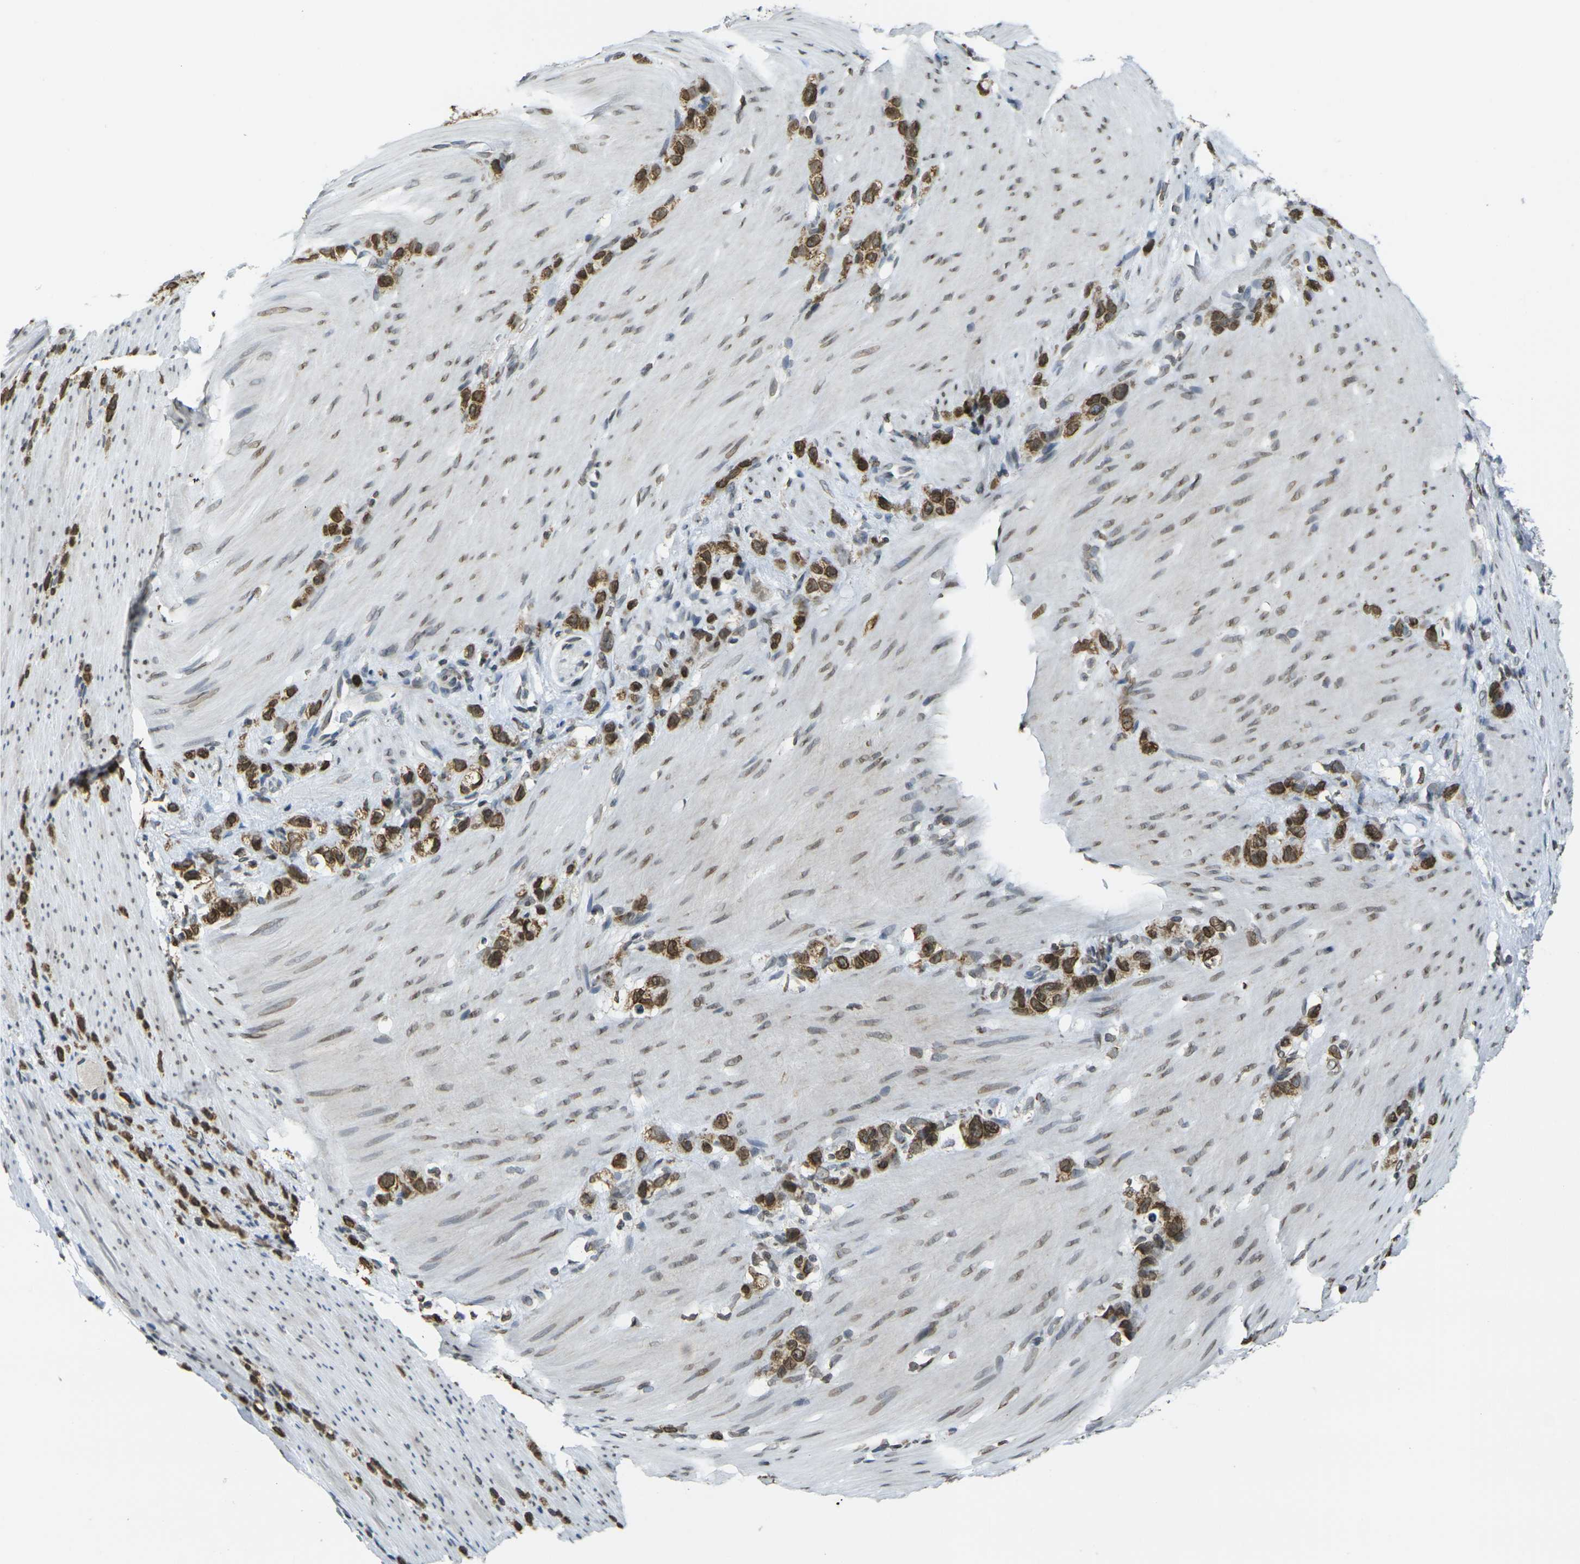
{"staining": {"intensity": "strong", "quantity": ">75%", "location": "cytoplasmic/membranous,nuclear"}, "tissue": "stomach cancer", "cell_type": "Tumor cells", "image_type": "cancer", "snomed": [{"axis": "morphology", "description": "Normal tissue, NOS"}, {"axis": "morphology", "description": "Adenocarcinoma, NOS"}, {"axis": "morphology", "description": "Adenocarcinoma, High grade"}, {"axis": "topography", "description": "Stomach, upper"}, {"axis": "topography", "description": "Stomach"}], "caption": "Human stomach cancer (adenocarcinoma (high-grade)) stained with a brown dye reveals strong cytoplasmic/membranous and nuclear positive expression in about >75% of tumor cells.", "gene": "BRDT", "patient": {"sex": "female", "age": 65}}